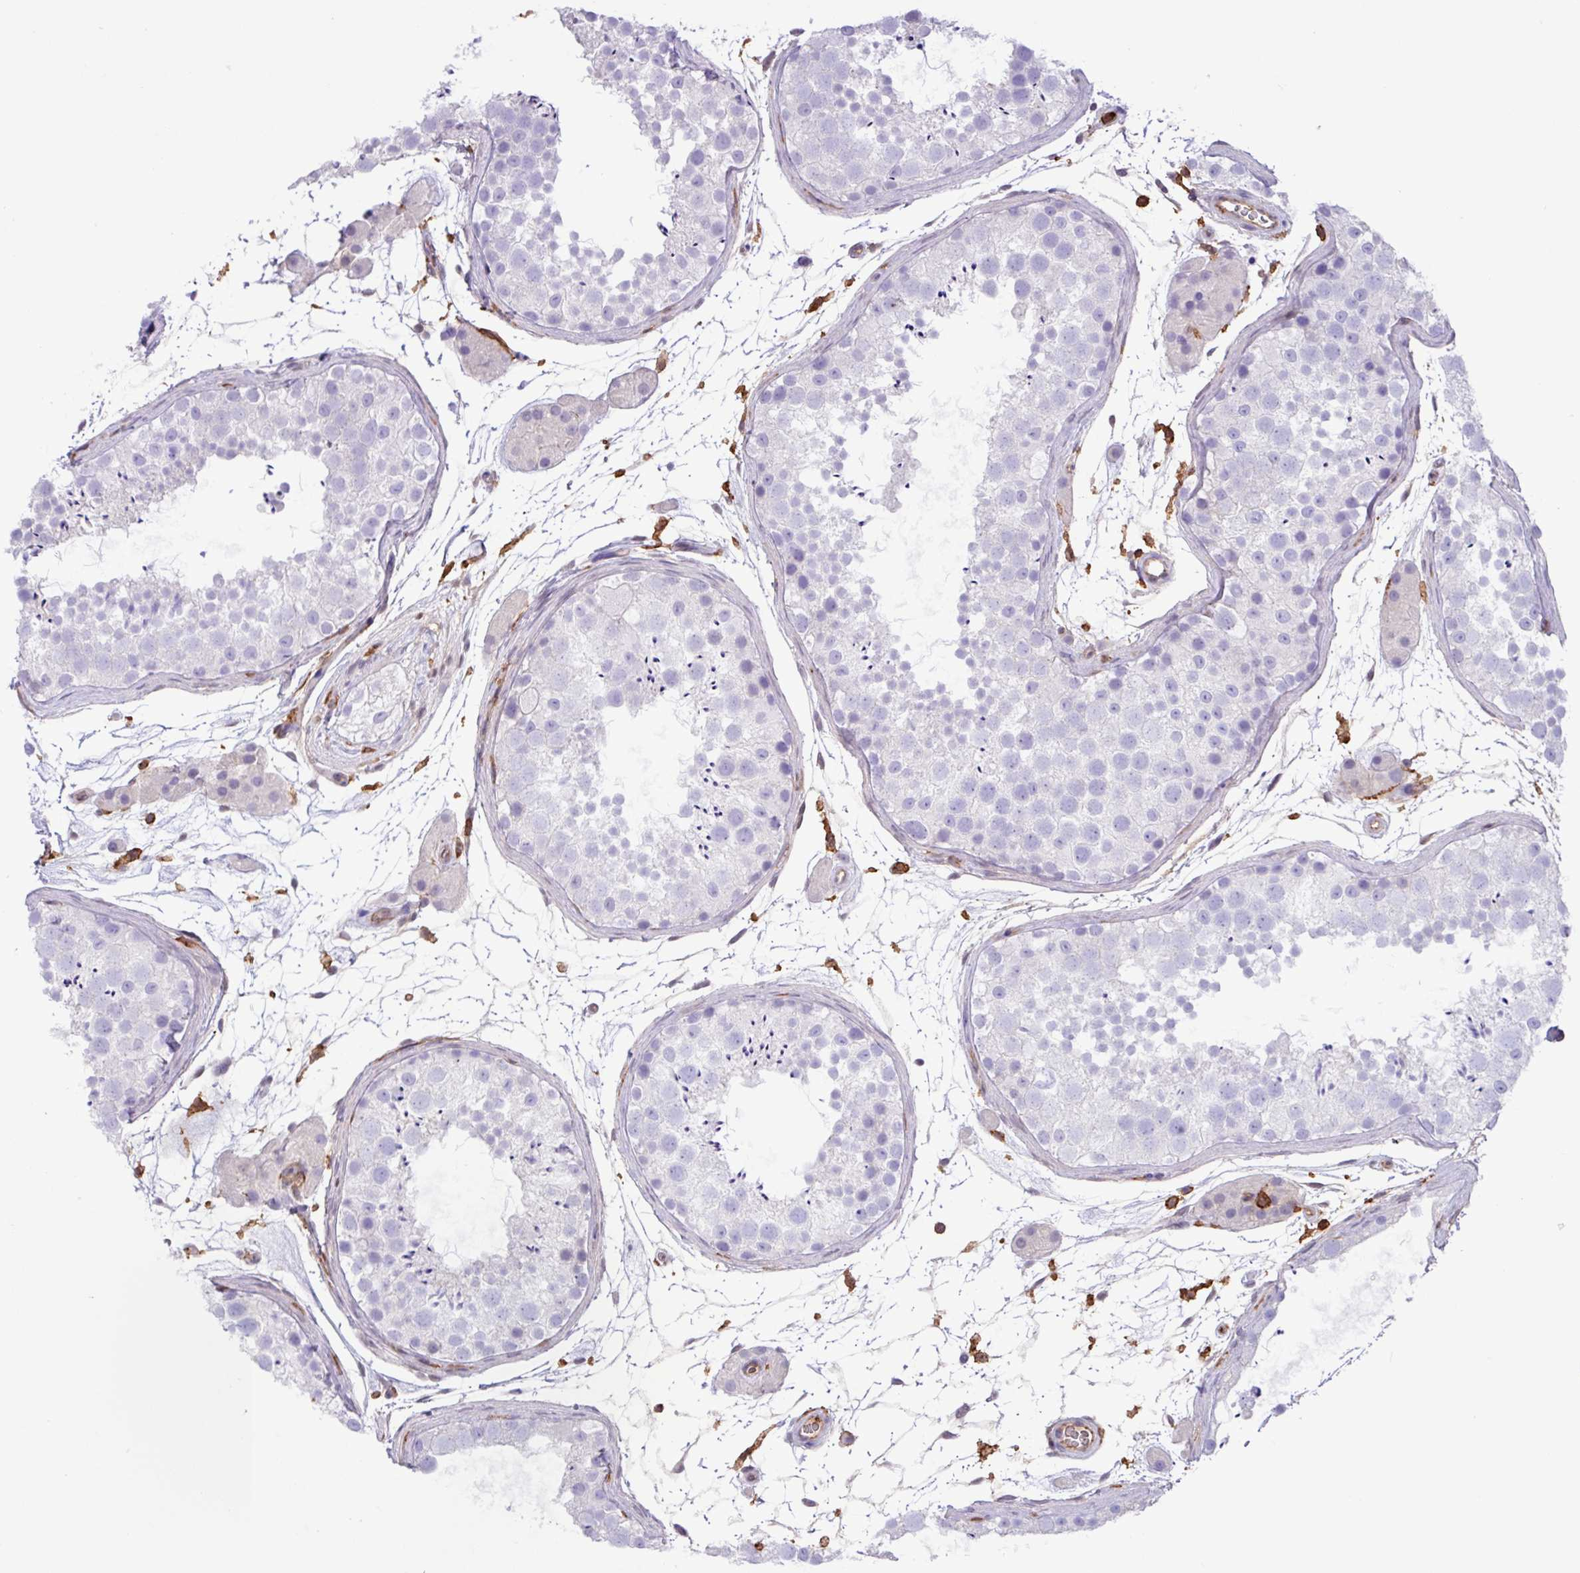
{"staining": {"intensity": "negative", "quantity": "none", "location": "none"}, "tissue": "testis", "cell_type": "Cells in seminiferous ducts", "image_type": "normal", "snomed": [{"axis": "morphology", "description": "Normal tissue, NOS"}, {"axis": "topography", "description": "Testis"}], "caption": "Immunohistochemistry of unremarkable human testis exhibits no staining in cells in seminiferous ducts.", "gene": "PPP1R18", "patient": {"sex": "male", "age": 41}}